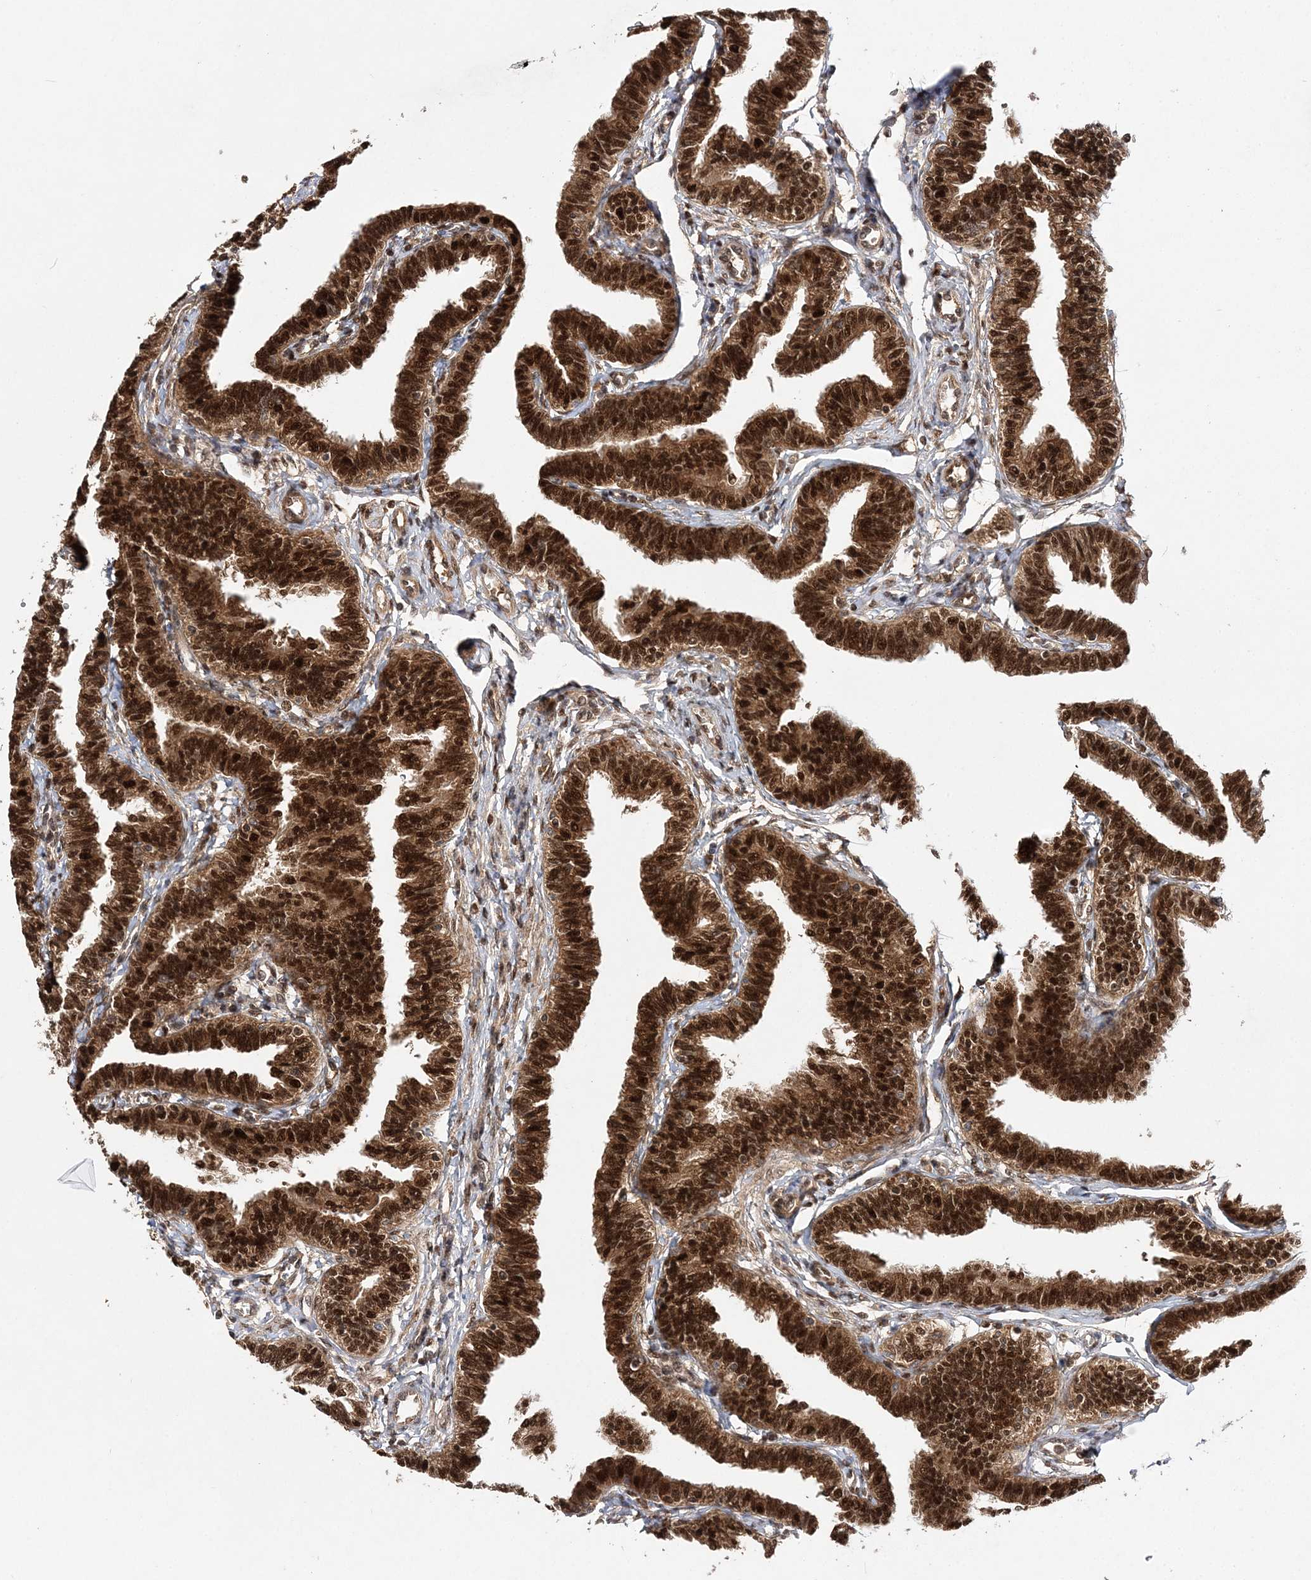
{"staining": {"intensity": "strong", "quantity": ">75%", "location": "cytoplasmic/membranous,nuclear"}, "tissue": "fallopian tube", "cell_type": "Glandular cells", "image_type": "normal", "snomed": [{"axis": "morphology", "description": "Normal tissue, NOS"}, {"axis": "topography", "description": "Fallopian tube"}, {"axis": "topography", "description": "Ovary"}], "caption": "A brown stain highlights strong cytoplasmic/membranous,nuclear staining of a protein in glandular cells of unremarkable fallopian tube.", "gene": "NIF3L1", "patient": {"sex": "female", "age": 23}}